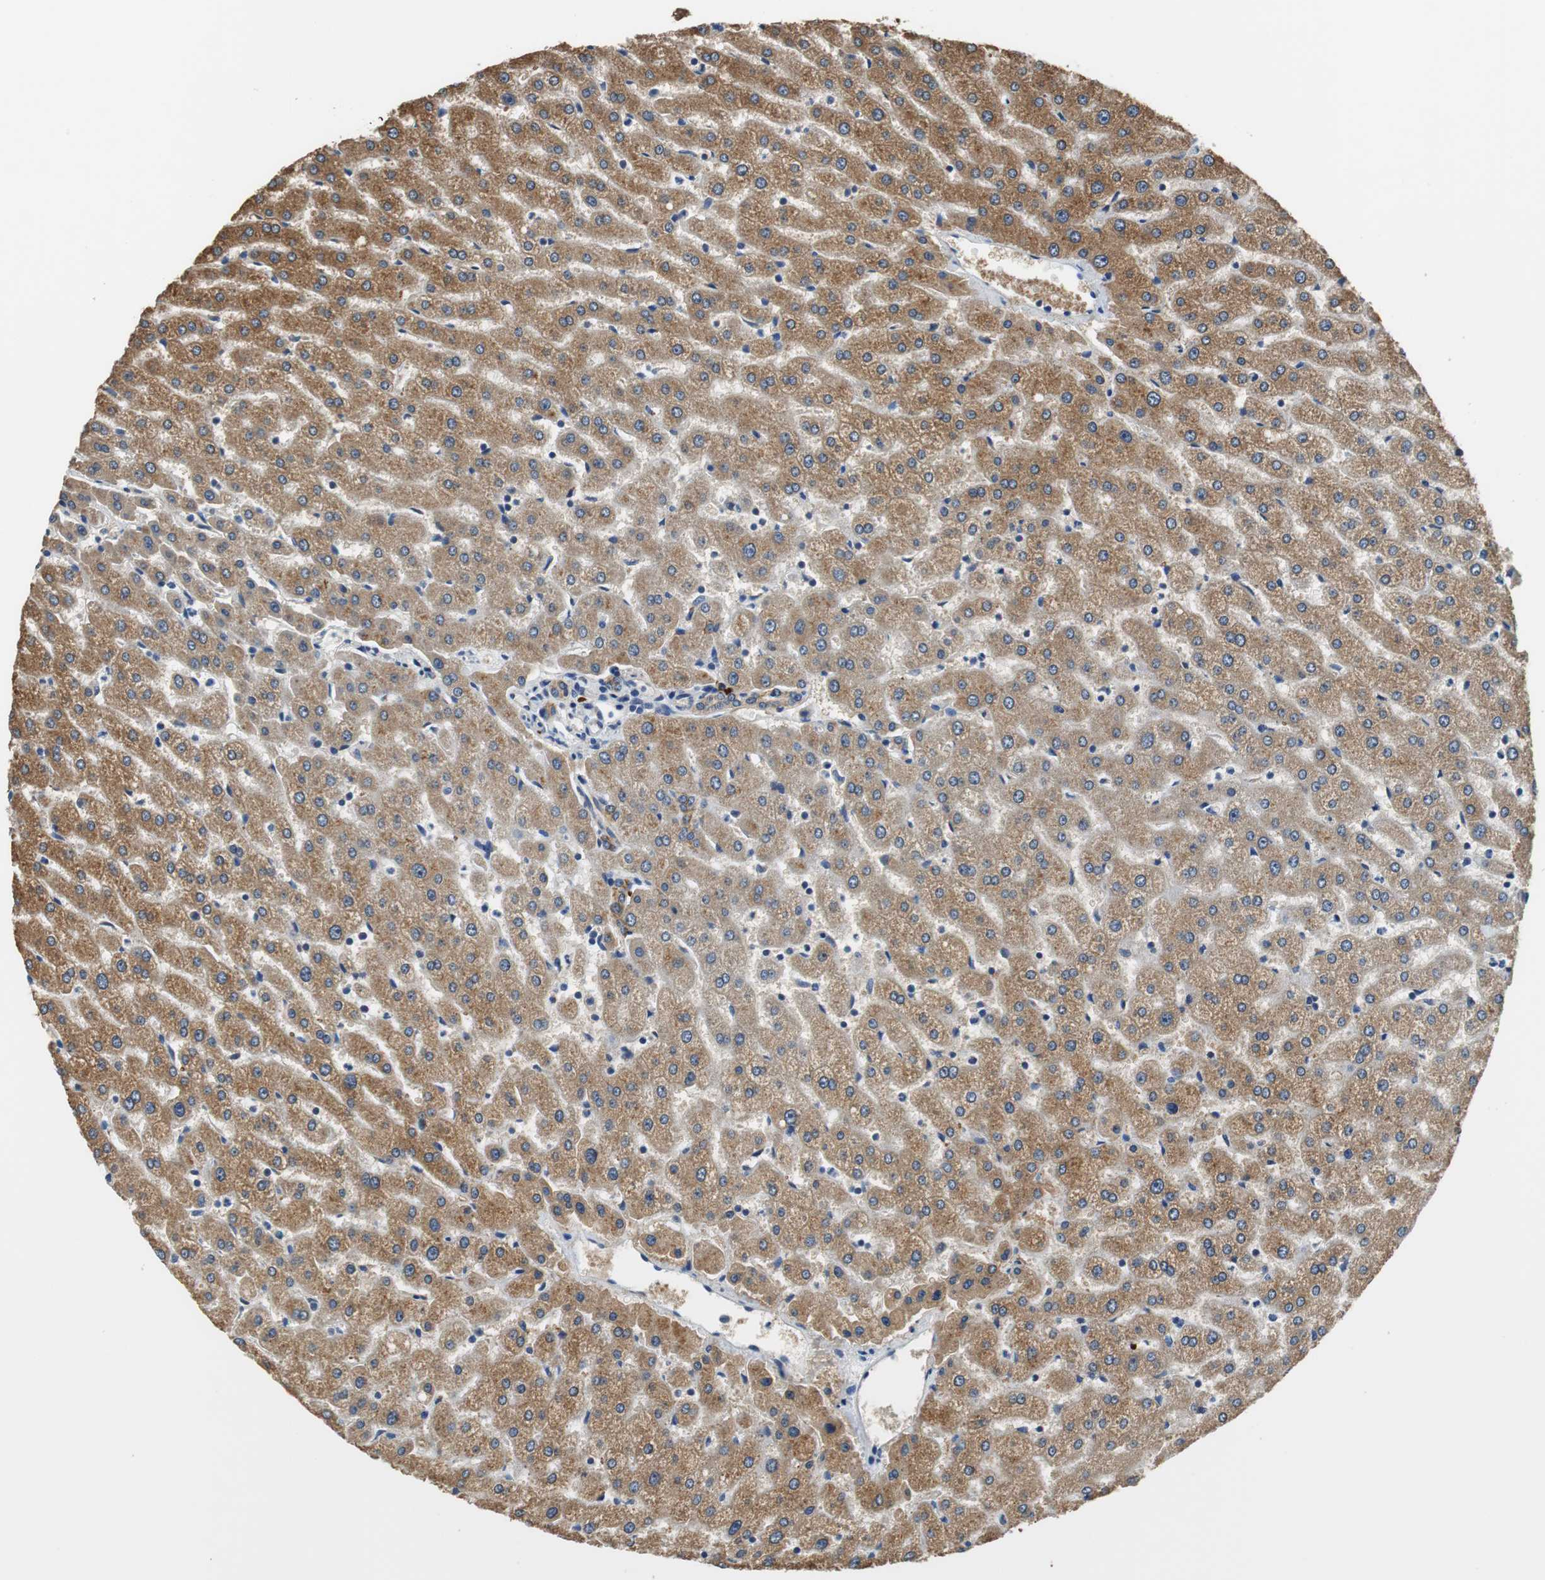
{"staining": {"intensity": "moderate", "quantity": ">75%", "location": "cytoplasmic/membranous"}, "tissue": "liver", "cell_type": "Cholangiocytes", "image_type": "normal", "snomed": [{"axis": "morphology", "description": "Normal tissue, NOS"}, {"axis": "morphology", "description": "Fibrosis, NOS"}, {"axis": "topography", "description": "Liver"}], "caption": "Moderate cytoplasmic/membranous staining is identified in about >75% of cholangiocytes in benign liver. The protein is stained brown, and the nuclei are stained in blue (DAB IHC with brightfield microscopy, high magnification).", "gene": "MTIF2", "patient": {"sex": "female", "age": 29}}